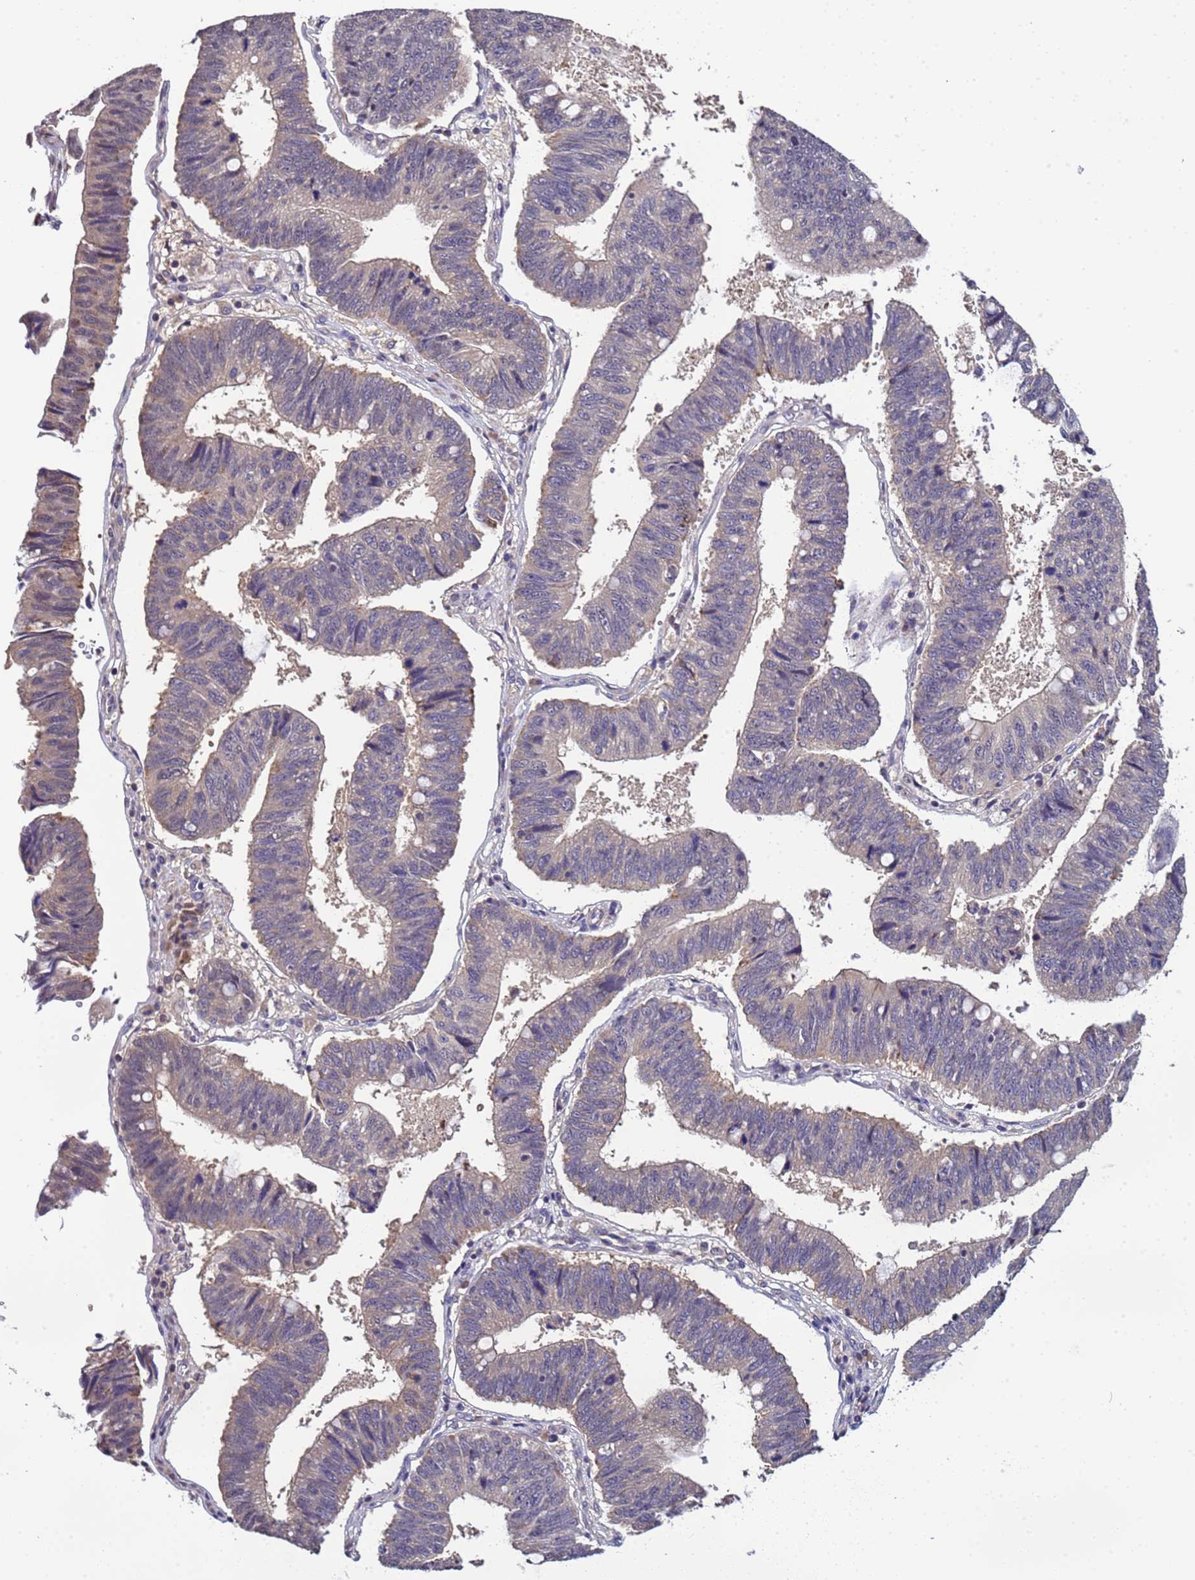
{"staining": {"intensity": "weak", "quantity": "<25%", "location": "cytoplasmic/membranous"}, "tissue": "stomach cancer", "cell_type": "Tumor cells", "image_type": "cancer", "snomed": [{"axis": "morphology", "description": "Adenocarcinoma, NOS"}, {"axis": "topography", "description": "Stomach"}], "caption": "The IHC micrograph has no significant expression in tumor cells of adenocarcinoma (stomach) tissue.", "gene": "ELMOD2", "patient": {"sex": "male", "age": 59}}